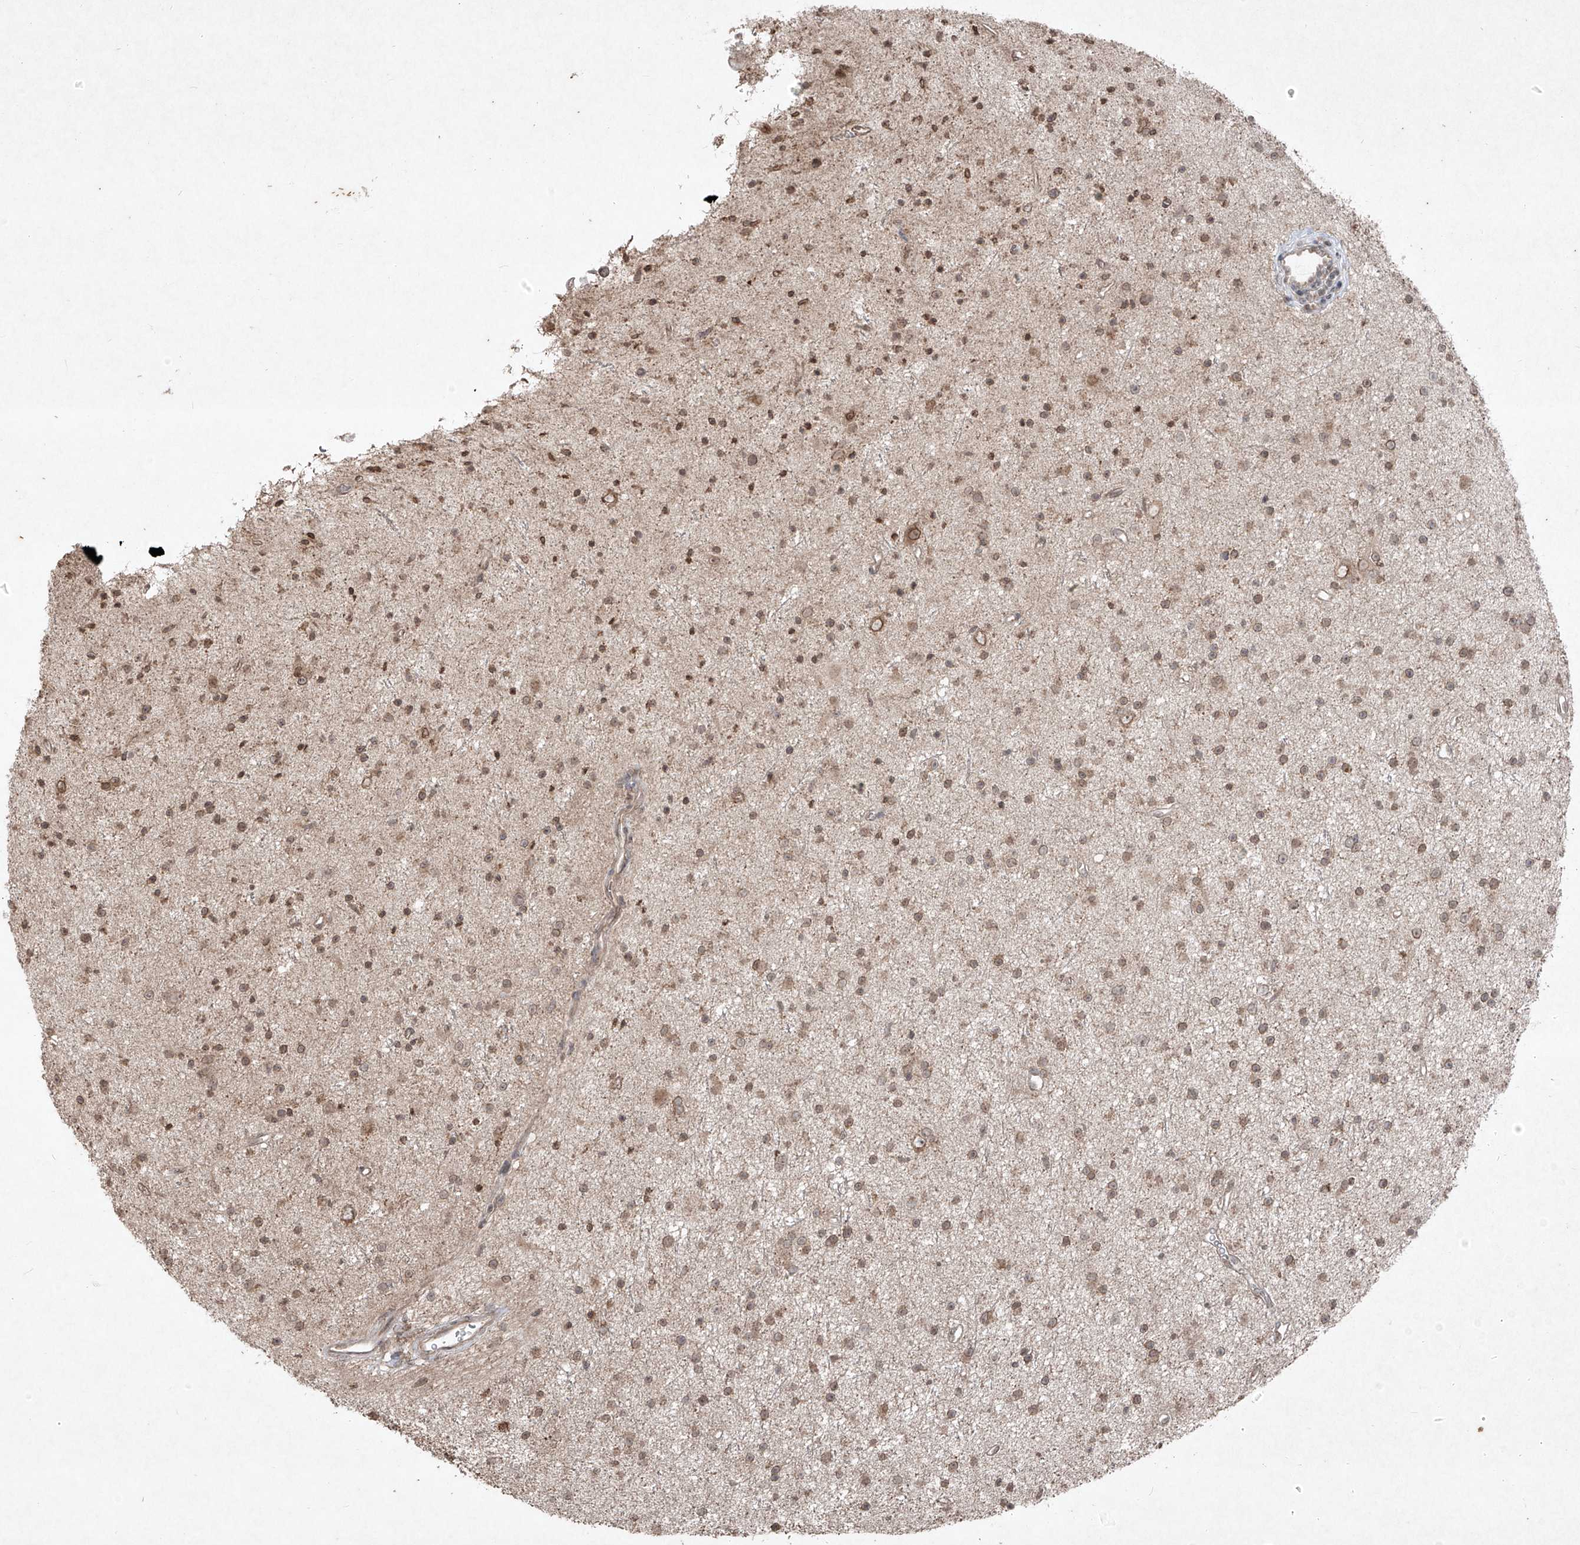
{"staining": {"intensity": "moderate", "quantity": ">75%", "location": "cytoplasmic/membranous"}, "tissue": "glioma", "cell_type": "Tumor cells", "image_type": "cancer", "snomed": [{"axis": "morphology", "description": "Glioma, malignant, Low grade"}, {"axis": "topography", "description": "Cerebral cortex"}], "caption": "DAB immunohistochemical staining of human glioma exhibits moderate cytoplasmic/membranous protein staining in approximately >75% of tumor cells. (Stains: DAB (3,3'-diaminobenzidine) in brown, nuclei in blue, Microscopy: brightfield microscopy at high magnification).", "gene": "ABCD3", "patient": {"sex": "female", "age": 39}}